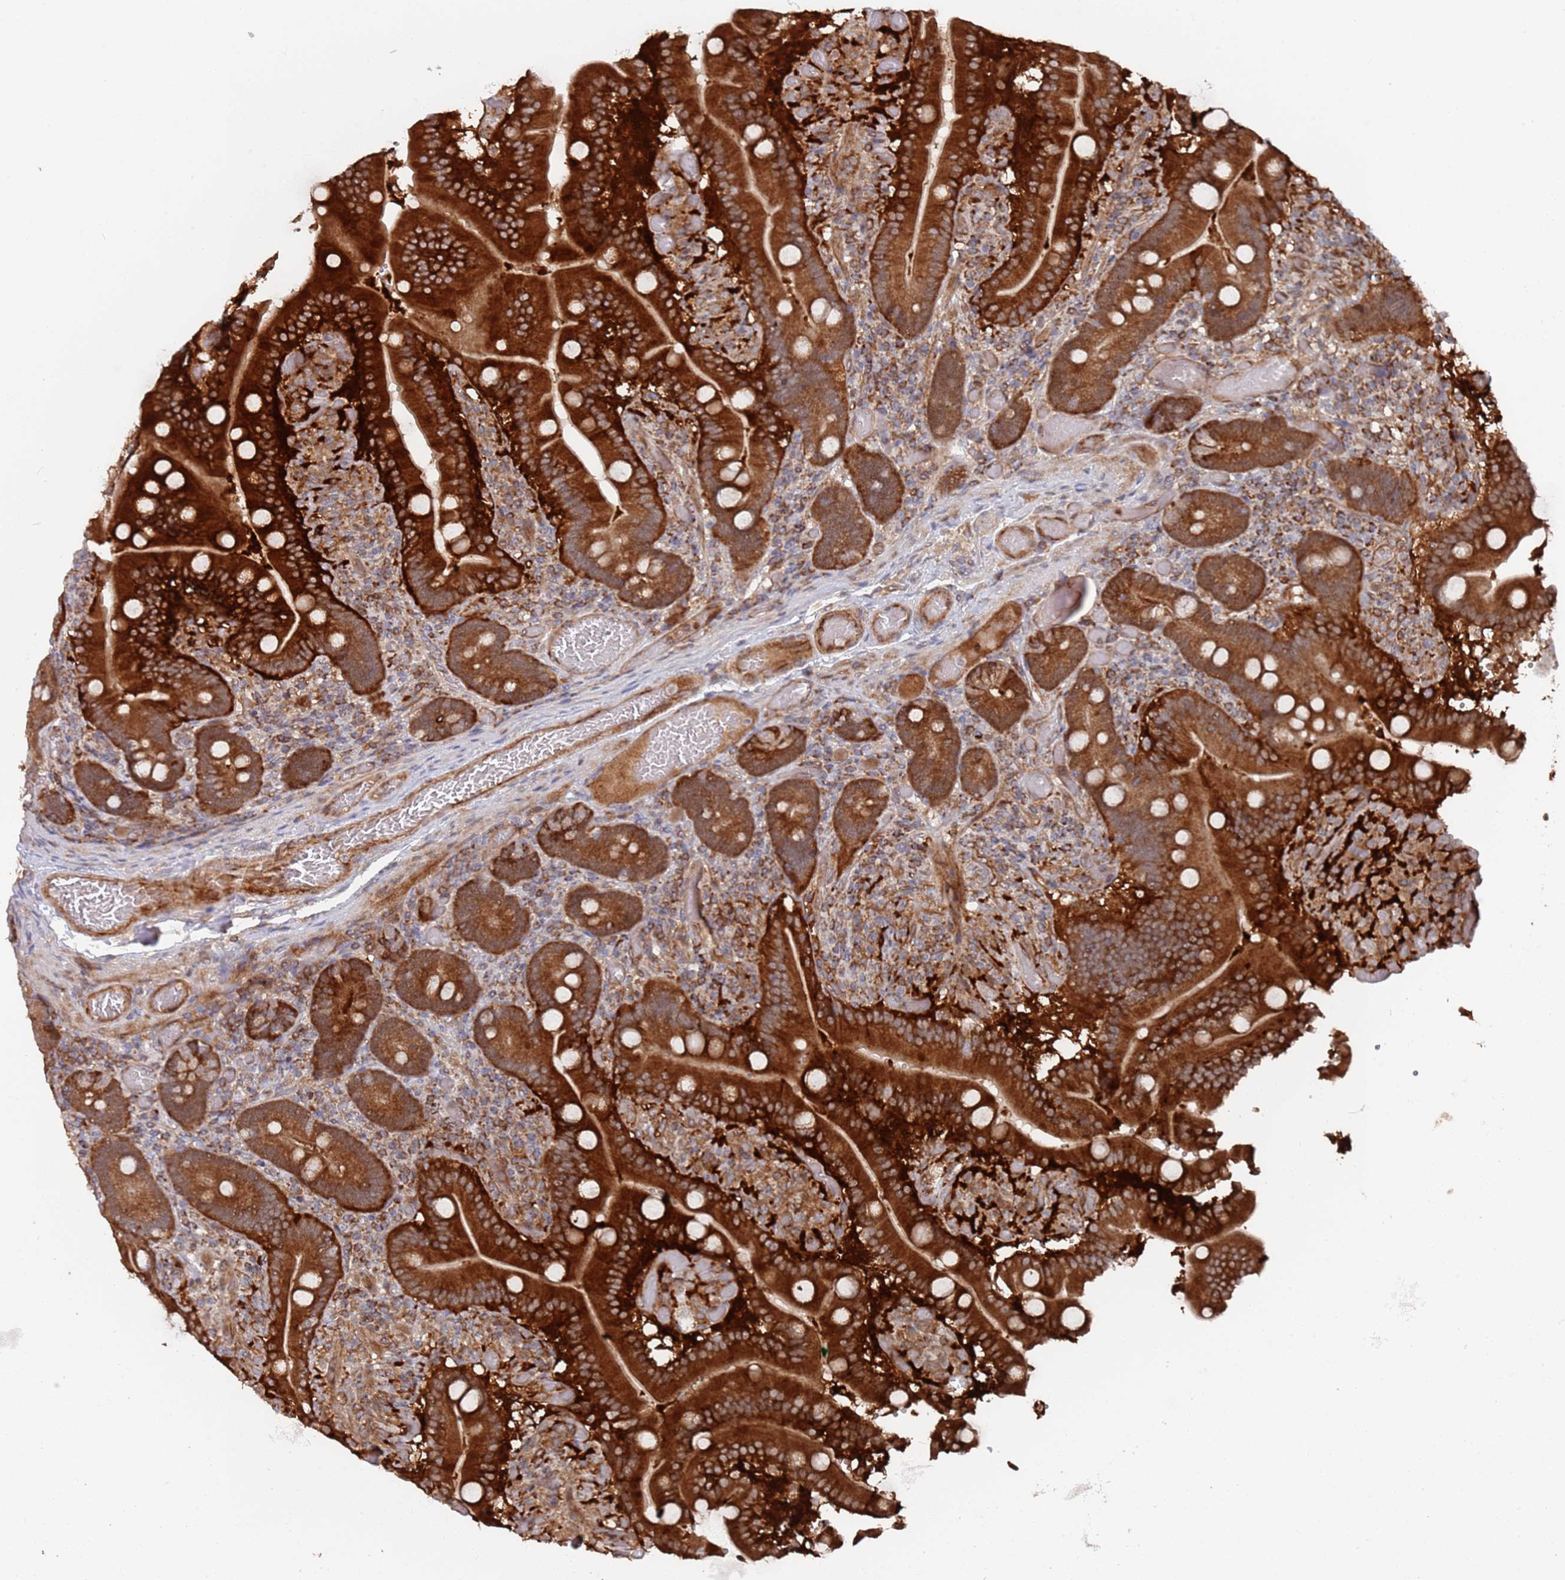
{"staining": {"intensity": "strong", "quantity": ">75%", "location": "cytoplasmic/membranous"}, "tissue": "duodenum", "cell_type": "Glandular cells", "image_type": "normal", "snomed": [{"axis": "morphology", "description": "Normal tissue, NOS"}, {"axis": "topography", "description": "Duodenum"}], "caption": "Strong cytoplasmic/membranous positivity is appreciated in approximately >75% of glandular cells in normal duodenum. The staining was performed using DAB to visualize the protein expression in brown, while the nuclei were stained in blue with hematoxylin (Magnification: 20x).", "gene": "DDX60", "patient": {"sex": "female", "age": 62}}